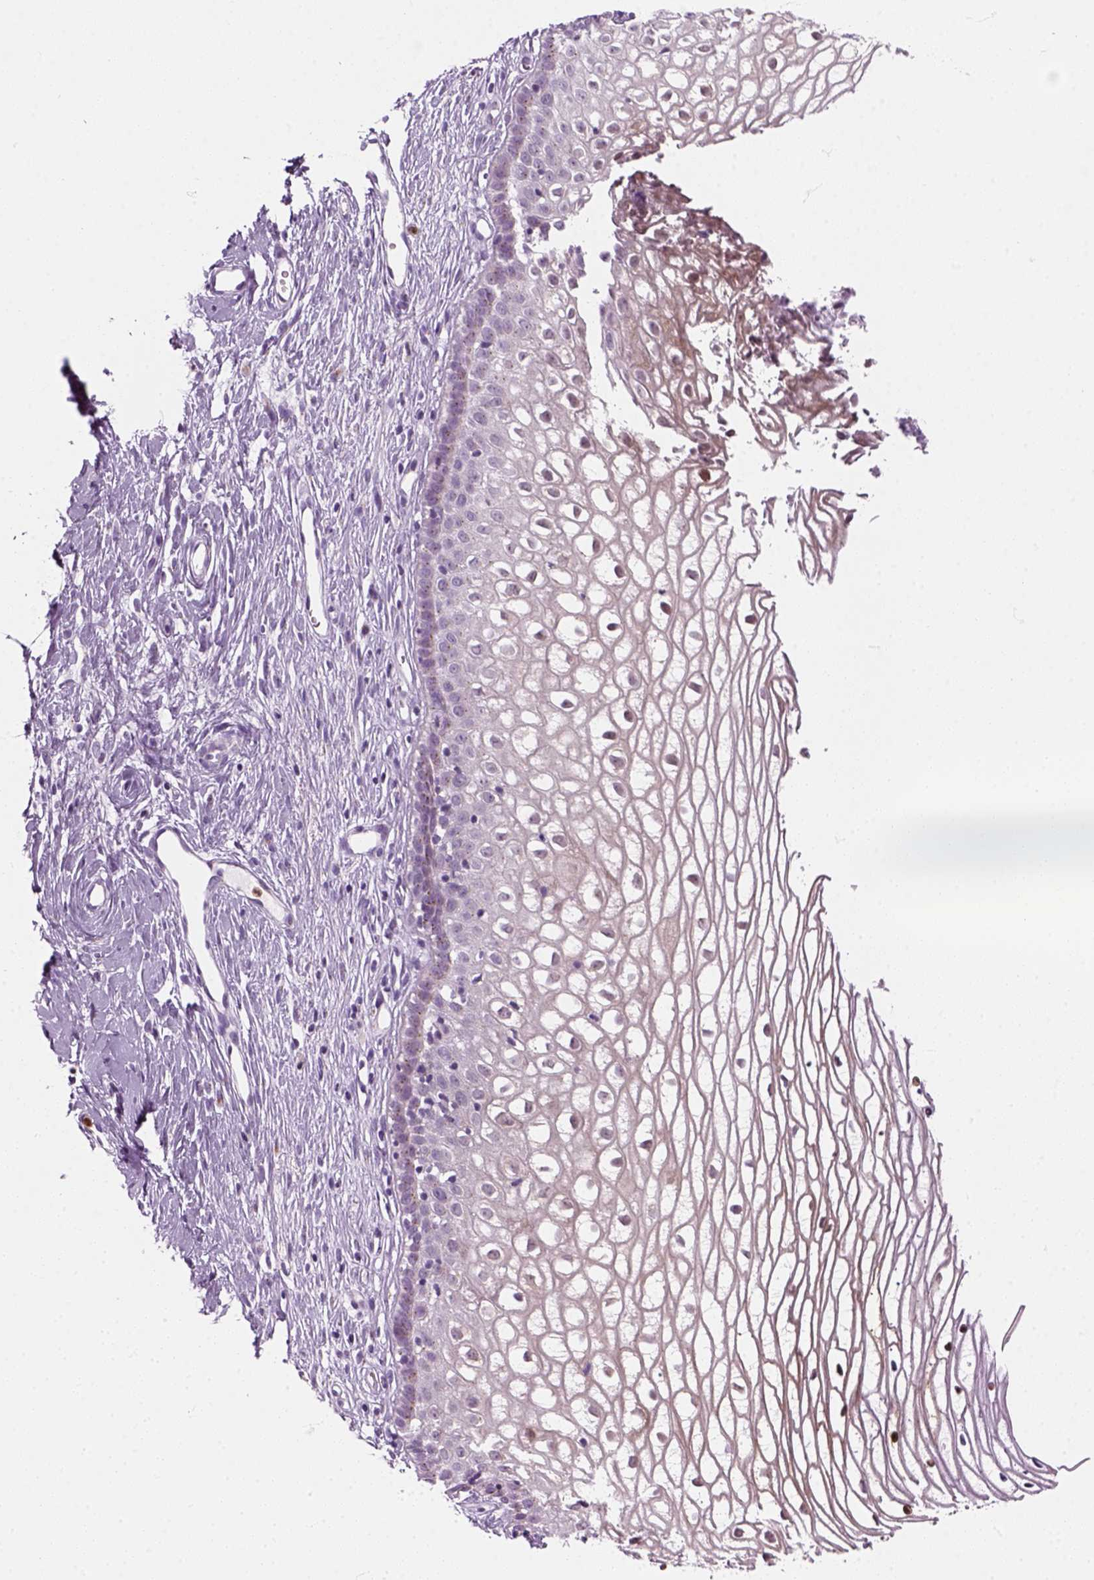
{"staining": {"intensity": "negative", "quantity": "none", "location": "none"}, "tissue": "cervix", "cell_type": "Glandular cells", "image_type": "normal", "snomed": [{"axis": "morphology", "description": "Normal tissue, NOS"}, {"axis": "topography", "description": "Cervix"}], "caption": "Cervix stained for a protein using immunohistochemistry (IHC) demonstrates no staining glandular cells.", "gene": "IL4", "patient": {"sex": "female", "age": 40}}